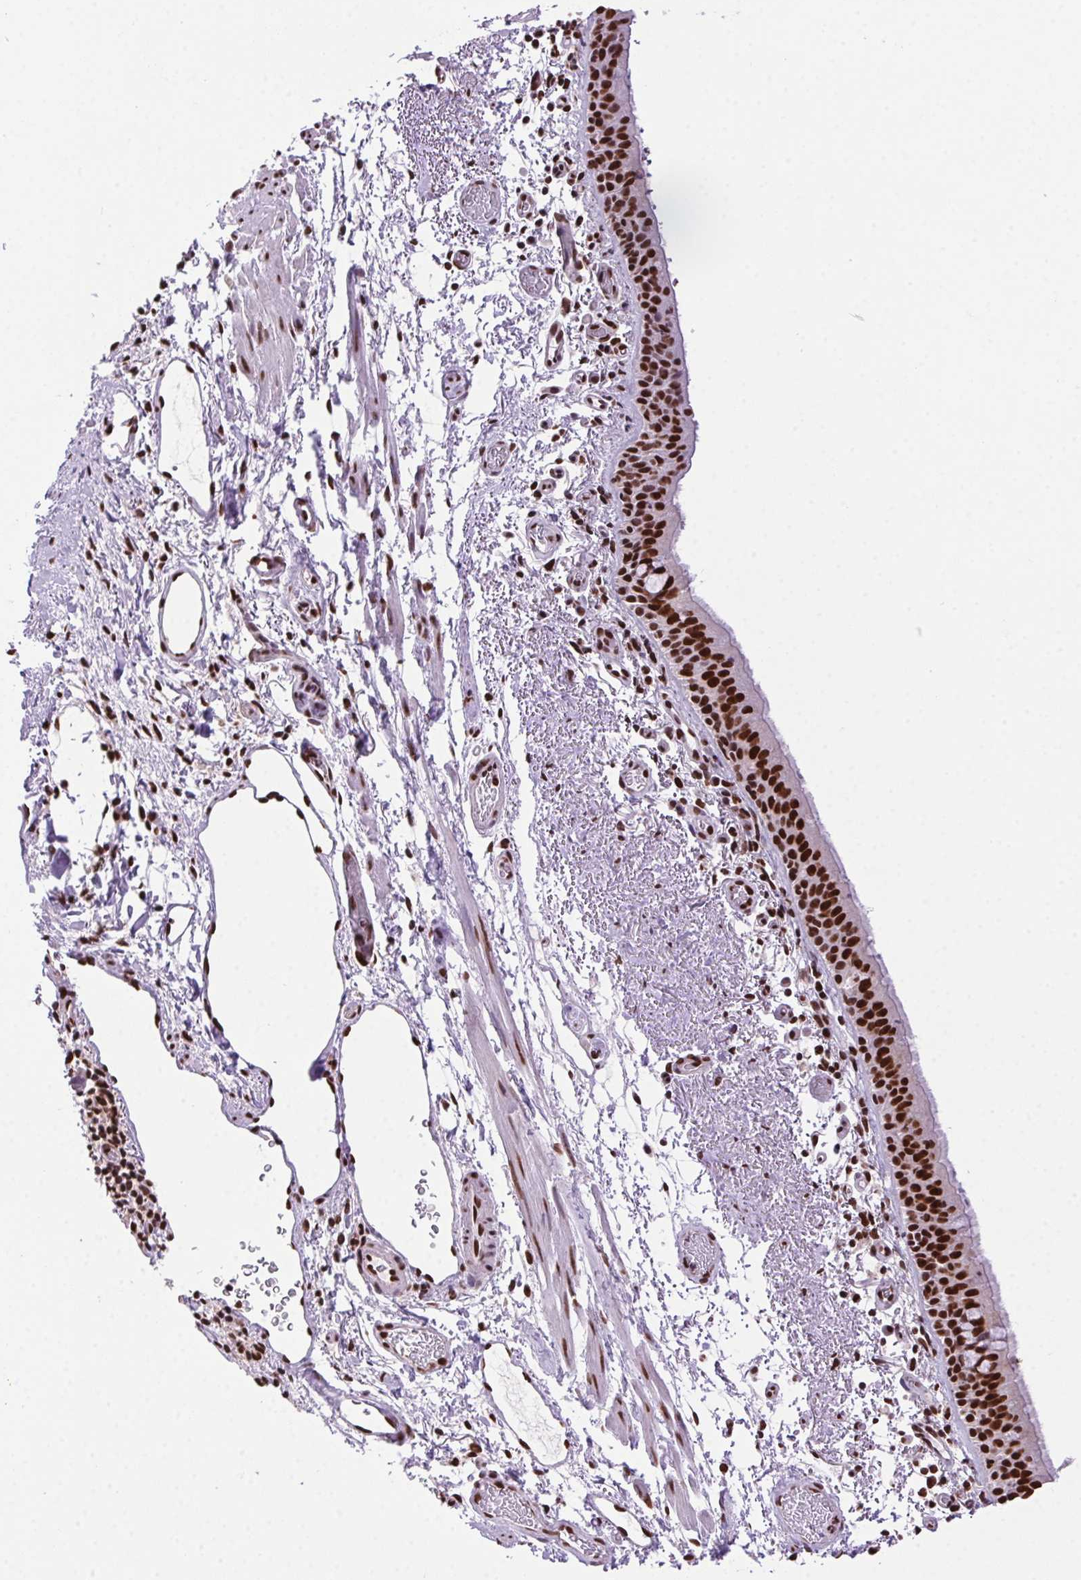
{"staining": {"intensity": "strong", "quantity": ">75%", "location": "nuclear"}, "tissue": "bronchus", "cell_type": "Respiratory epithelial cells", "image_type": "normal", "snomed": [{"axis": "morphology", "description": "Normal tissue, NOS"}, {"axis": "morphology", "description": "Adenocarcinoma, NOS"}, {"axis": "topography", "description": "Bronchus"}], "caption": "DAB (3,3'-diaminobenzidine) immunohistochemical staining of benign human bronchus reveals strong nuclear protein staining in approximately >75% of respiratory epithelial cells.", "gene": "ZNF207", "patient": {"sex": "male", "age": 68}}